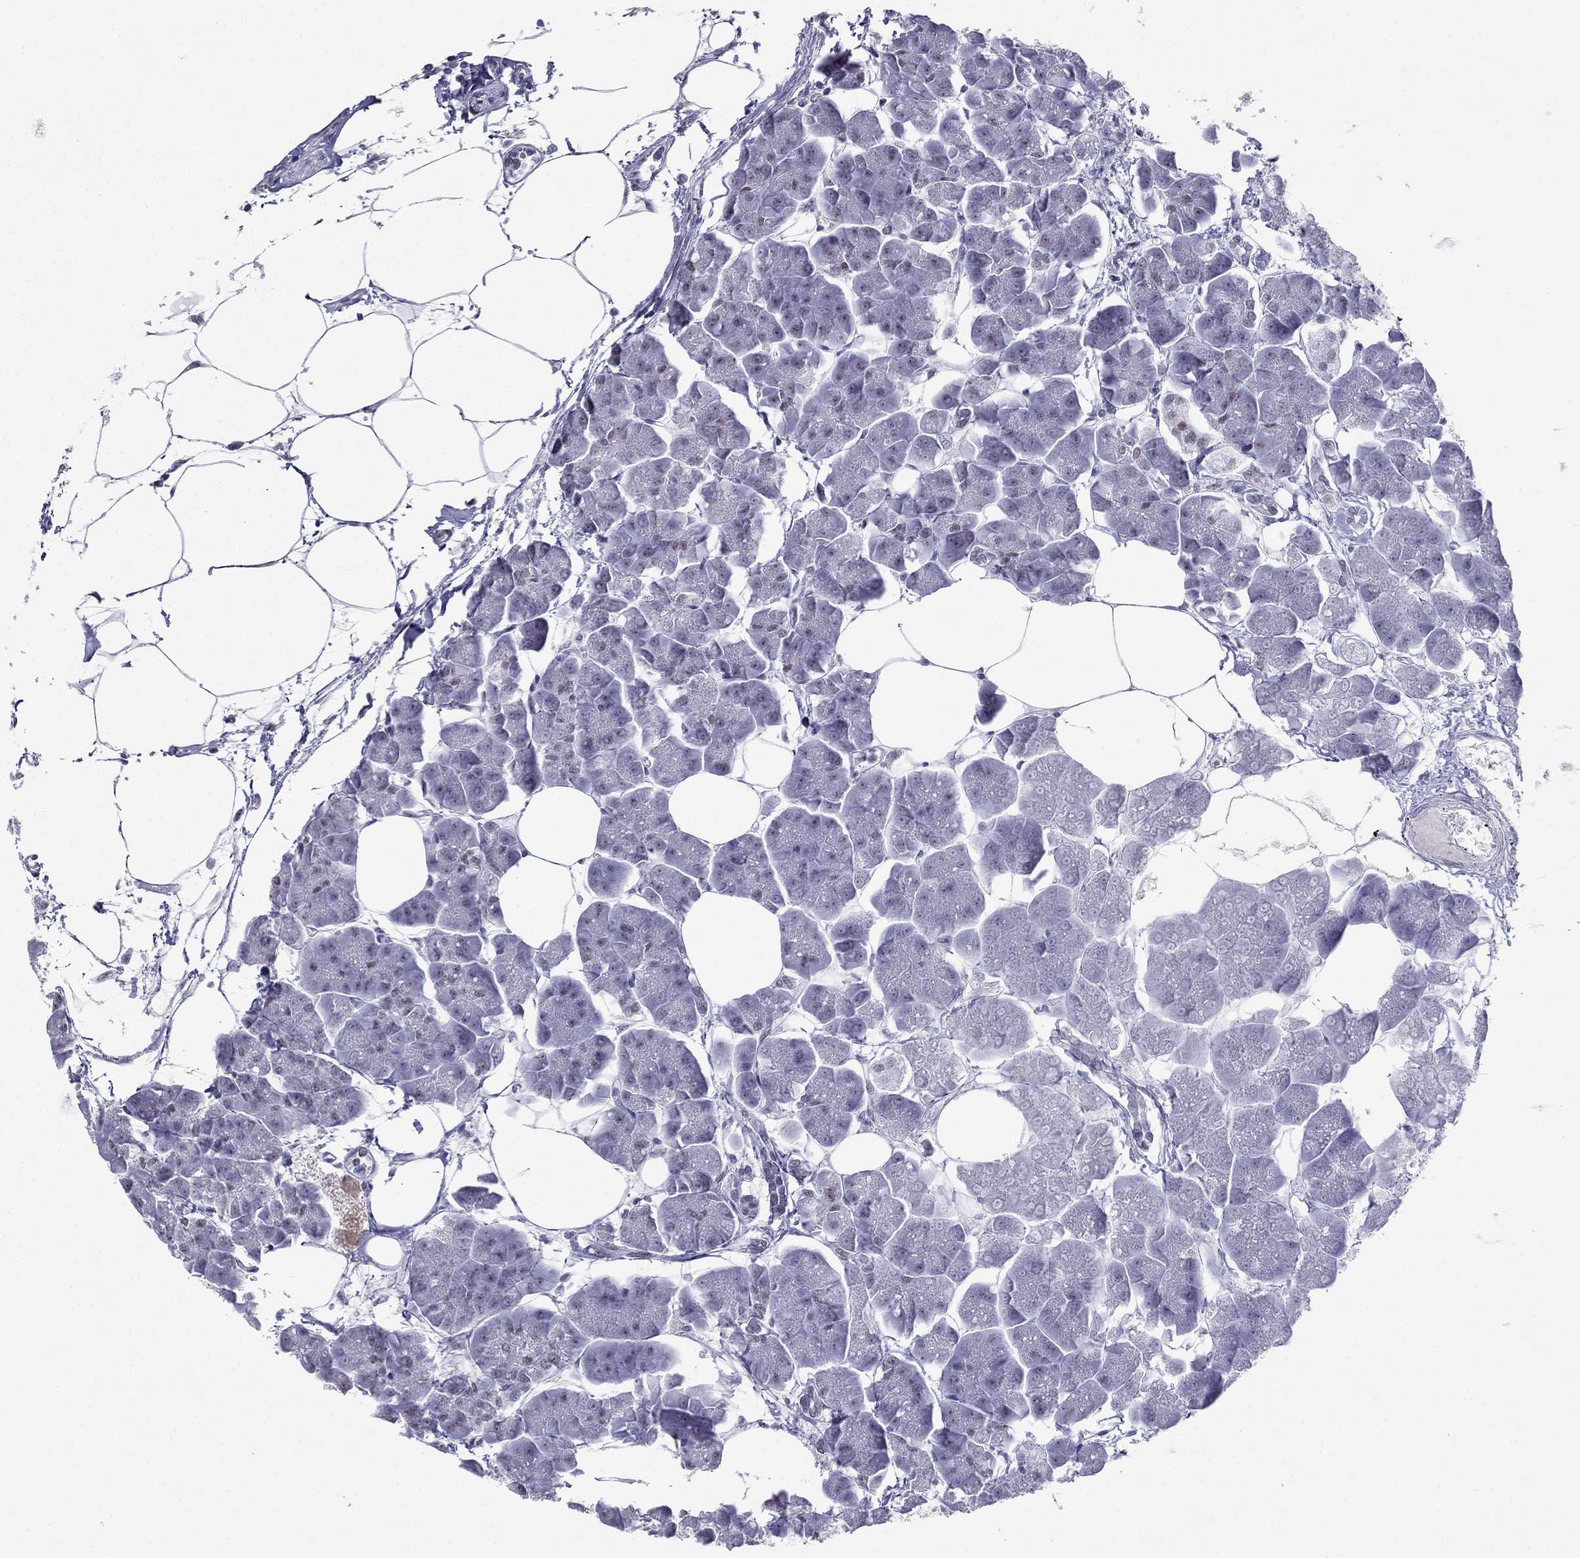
{"staining": {"intensity": "negative", "quantity": "none", "location": "none"}, "tissue": "pancreas", "cell_type": "Exocrine glandular cells", "image_type": "normal", "snomed": [{"axis": "morphology", "description": "Normal tissue, NOS"}, {"axis": "topography", "description": "Adipose tissue"}, {"axis": "topography", "description": "Pancreas"}, {"axis": "topography", "description": "Peripheral nerve tissue"}], "caption": "A photomicrograph of pancreas stained for a protein exhibits no brown staining in exocrine glandular cells. (Stains: DAB (3,3'-diaminobenzidine) immunohistochemistry with hematoxylin counter stain, Microscopy: brightfield microscopy at high magnification).", "gene": "PPM1G", "patient": {"sex": "female", "age": 58}}